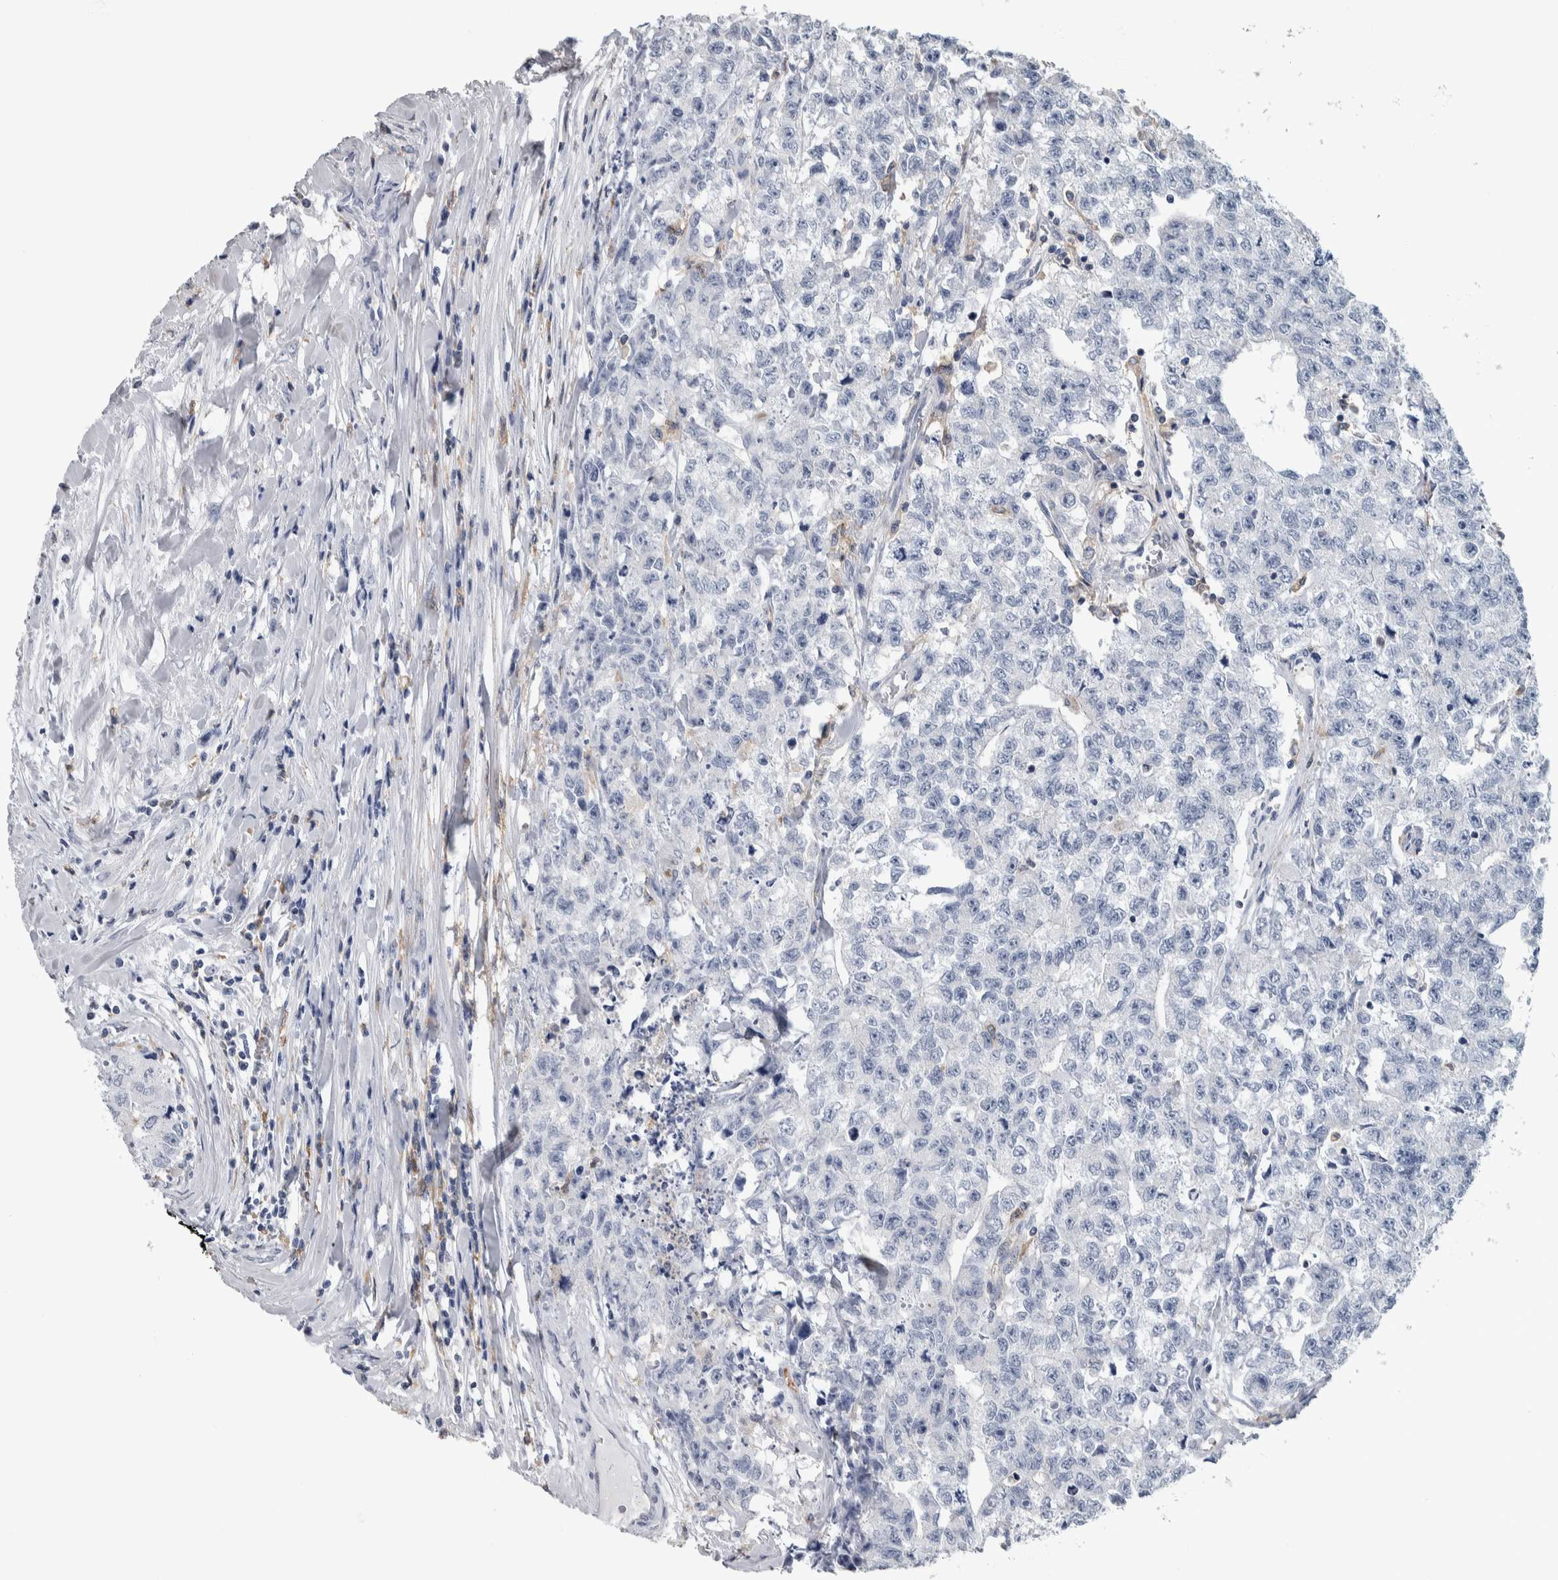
{"staining": {"intensity": "negative", "quantity": "none", "location": "none"}, "tissue": "testis cancer", "cell_type": "Tumor cells", "image_type": "cancer", "snomed": [{"axis": "morphology", "description": "Carcinoma, Embryonal, NOS"}, {"axis": "topography", "description": "Testis"}], "caption": "Photomicrograph shows no protein staining in tumor cells of testis embryonal carcinoma tissue.", "gene": "SKAP2", "patient": {"sex": "male", "age": 28}}